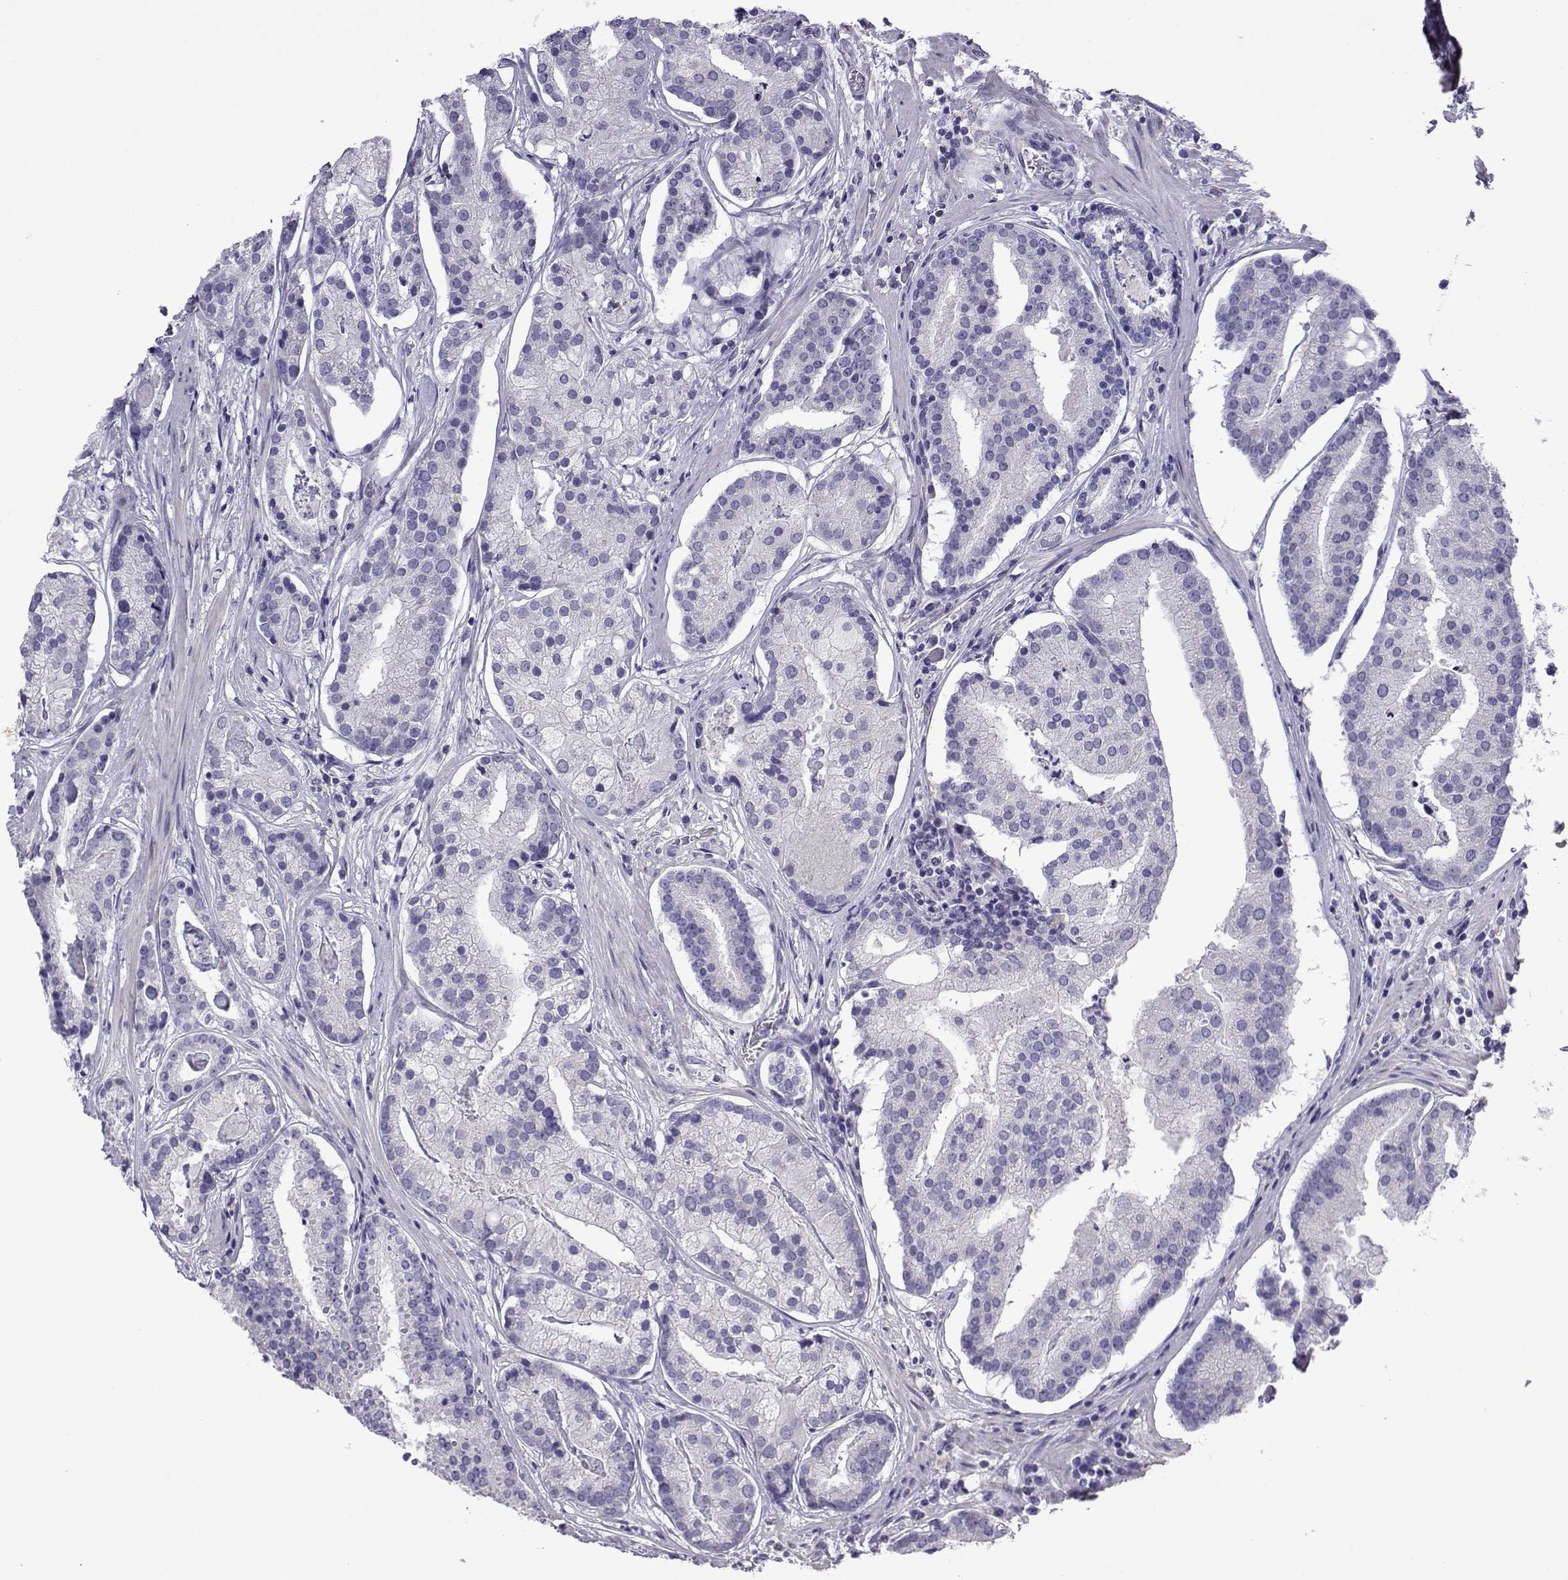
{"staining": {"intensity": "negative", "quantity": "none", "location": "none"}, "tissue": "prostate cancer", "cell_type": "Tumor cells", "image_type": "cancer", "snomed": [{"axis": "morphology", "description": "Adenocarcinoma, NOS"}, {"axis": "topography", "description": "Prostate and seminal vesicle, NOS"}, {"axis": "topography", "description": "Prostate"}], "caption": "Tumor cells are negative for brown protein staining in prostate adenocarcinoma.", "gene": "CFAP70", "patient": {"sex": "male", "age": 44}}